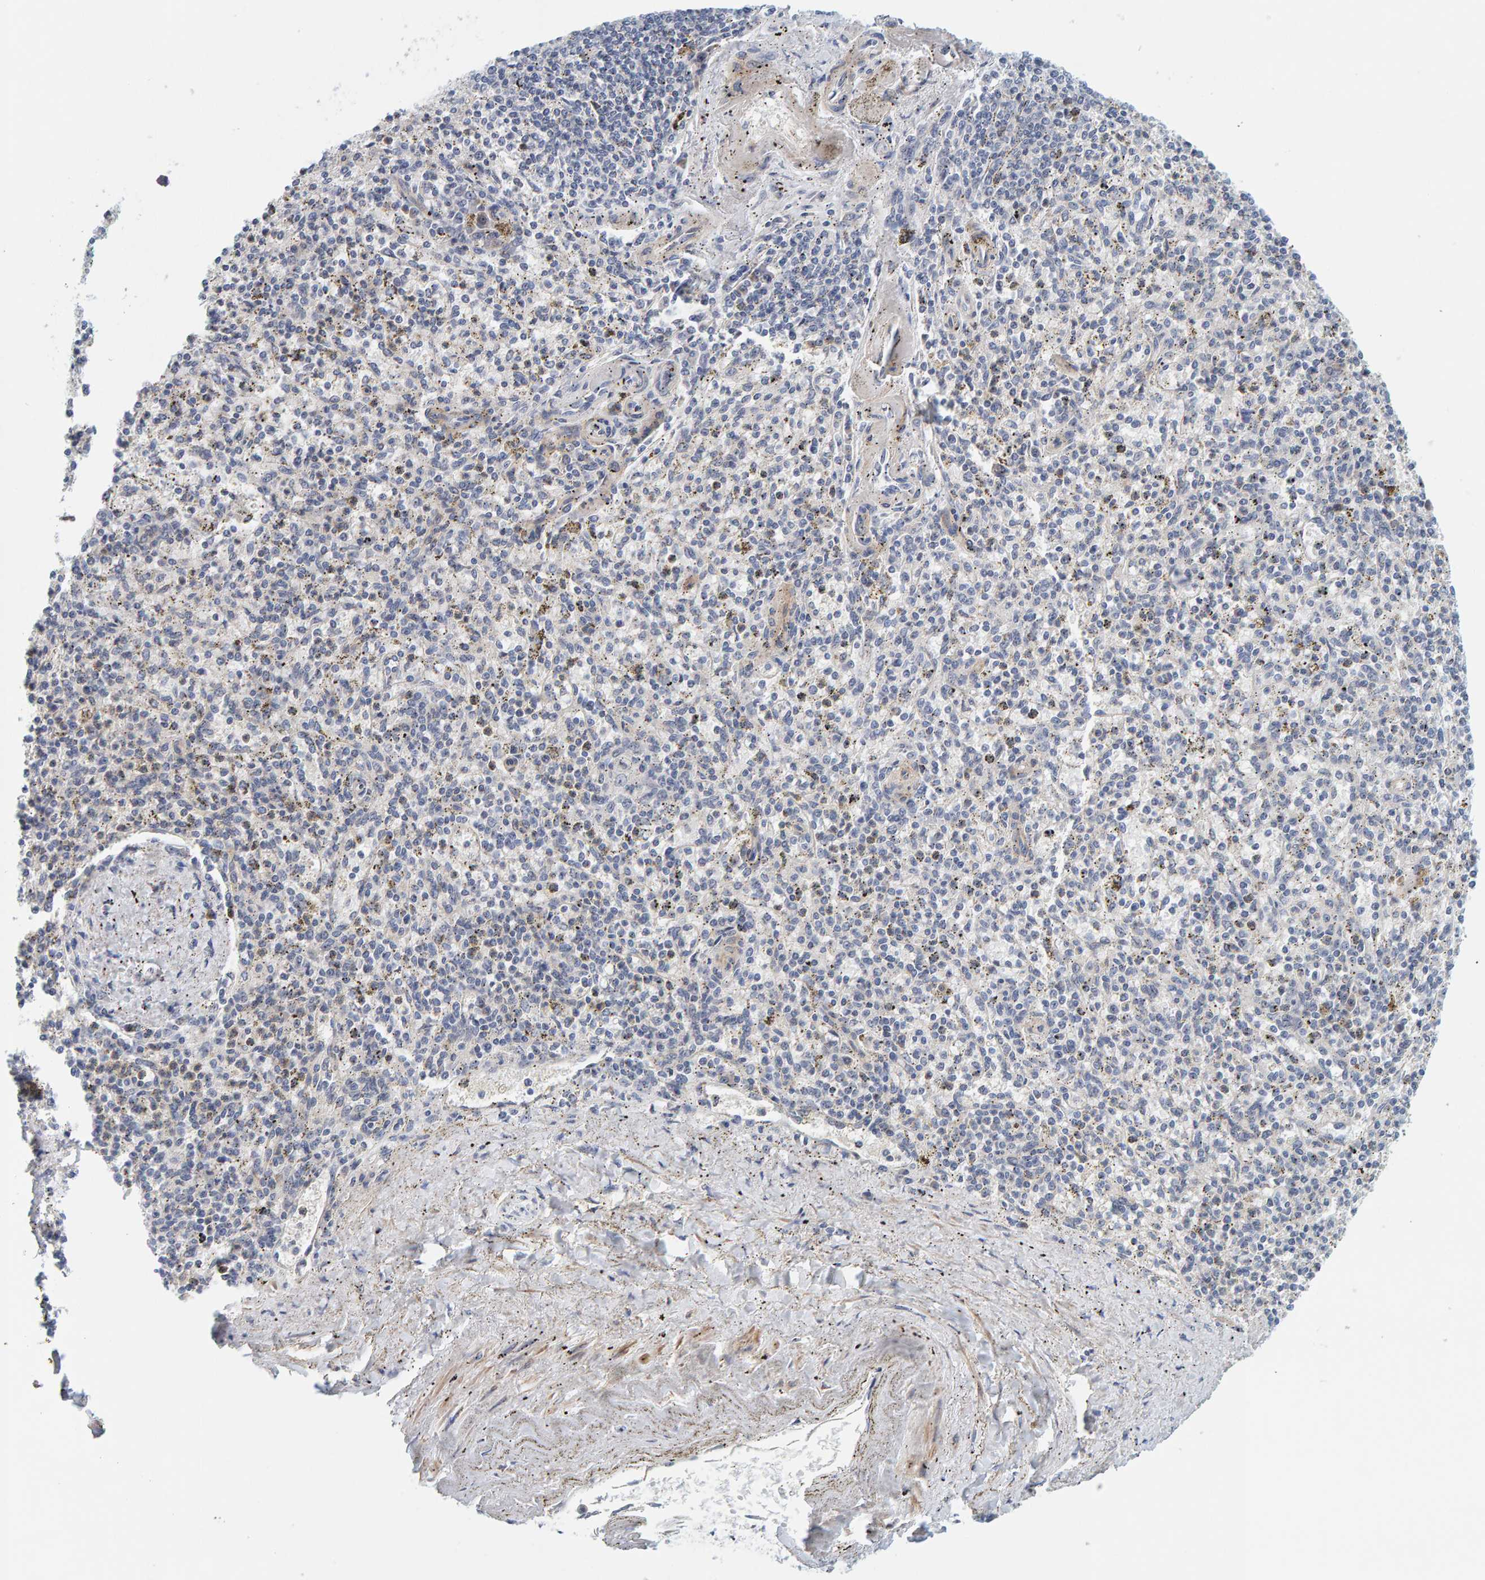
{"staining": {"intensity": "negative", "quantity": "none", "location": "none"}, "tissue": "spleen", "cell_type": "Cells in red pulp", "image_type": "normal", "snomed": [{"axis": "morphology", "description": "Normal tissue, NOS"}, {"axis": "topography", "description": "Spleen"}], "caption": "Immunohistochemical staining of benign spleen demonstrates no significant staining in cells in red pulp.", "gene": "NOL11", "patient": {"sex": "male", "age": 72}}